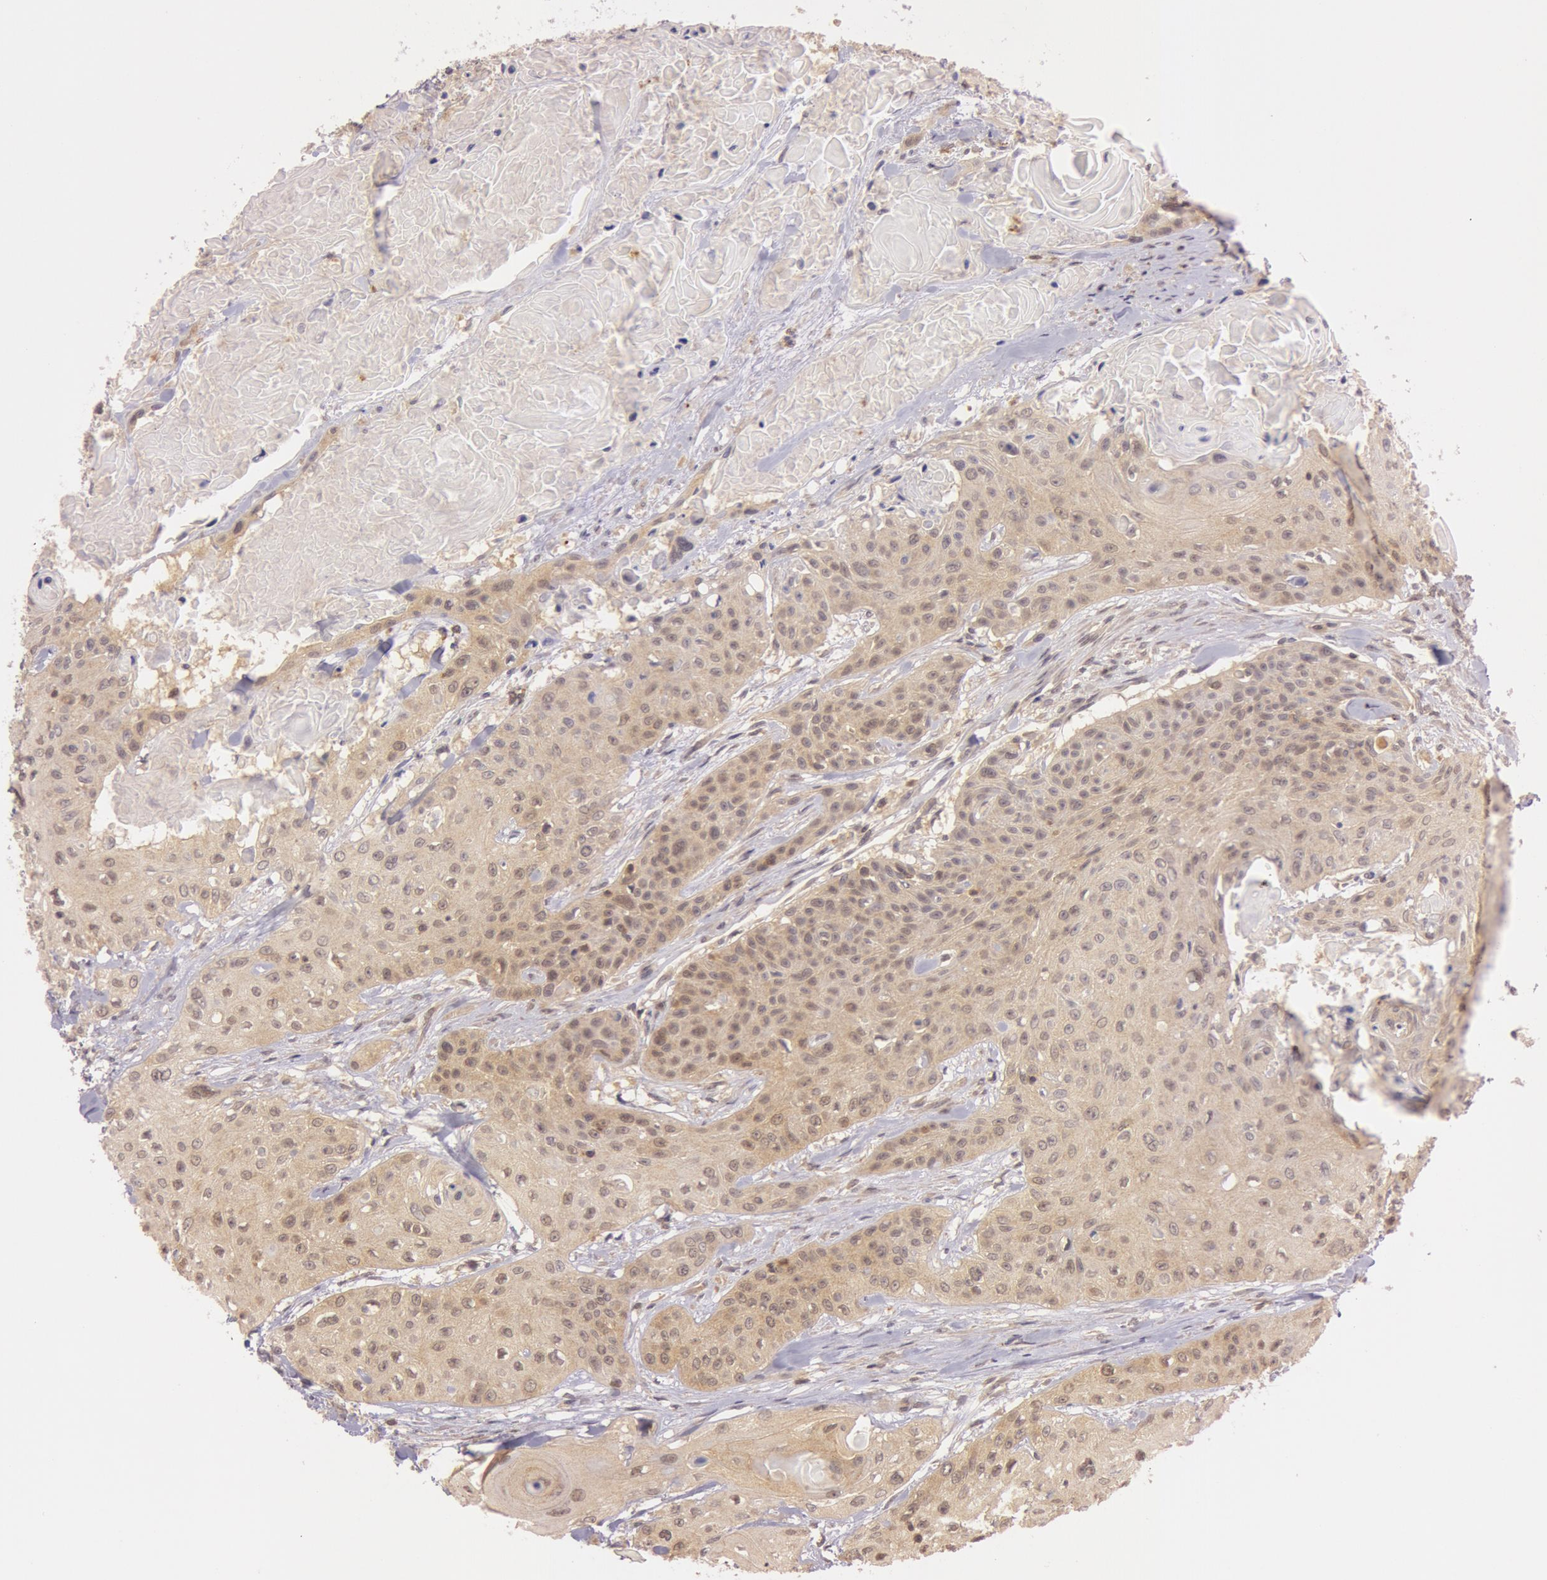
{"staining": {"intensity": "moderate", "quantity": ">75%", "location": "cytoplasmic/membranous"}, "tissue": "head and neck cancer", "cell_type": "Tumor cells", "image_type": "cancer", "snomed": [{"axis": "morphology", "description": "Squamous cell carcinoma, NOS"}, {"axis": "morphology", "description": "Squamous cell carcinoma, metastatic, NOS"}, {"axis": "topography", "description": "Lymph node"}, {"axis": "topography", "description": "Salivary gland"}, {"axis": "topography", "description": "Head-Neck"}], "caption": "Immunohistochemistry (IHC) staining of head and neck cancer (squamous cell carcinoma), which reveals medium levels of moderate cytoplasmic/membranous expression in approximately >75% of tumor cells indicating moderate cytoplasmic/membranous protein staining. The staining was performed using DAB (3,3'-diaminobenzidine) (brown) for protein detection and nuclei were counterstained in hematoxylin (blue).", "gene": "ATG2B", "patient": {"sex": "female", "age": 74}}